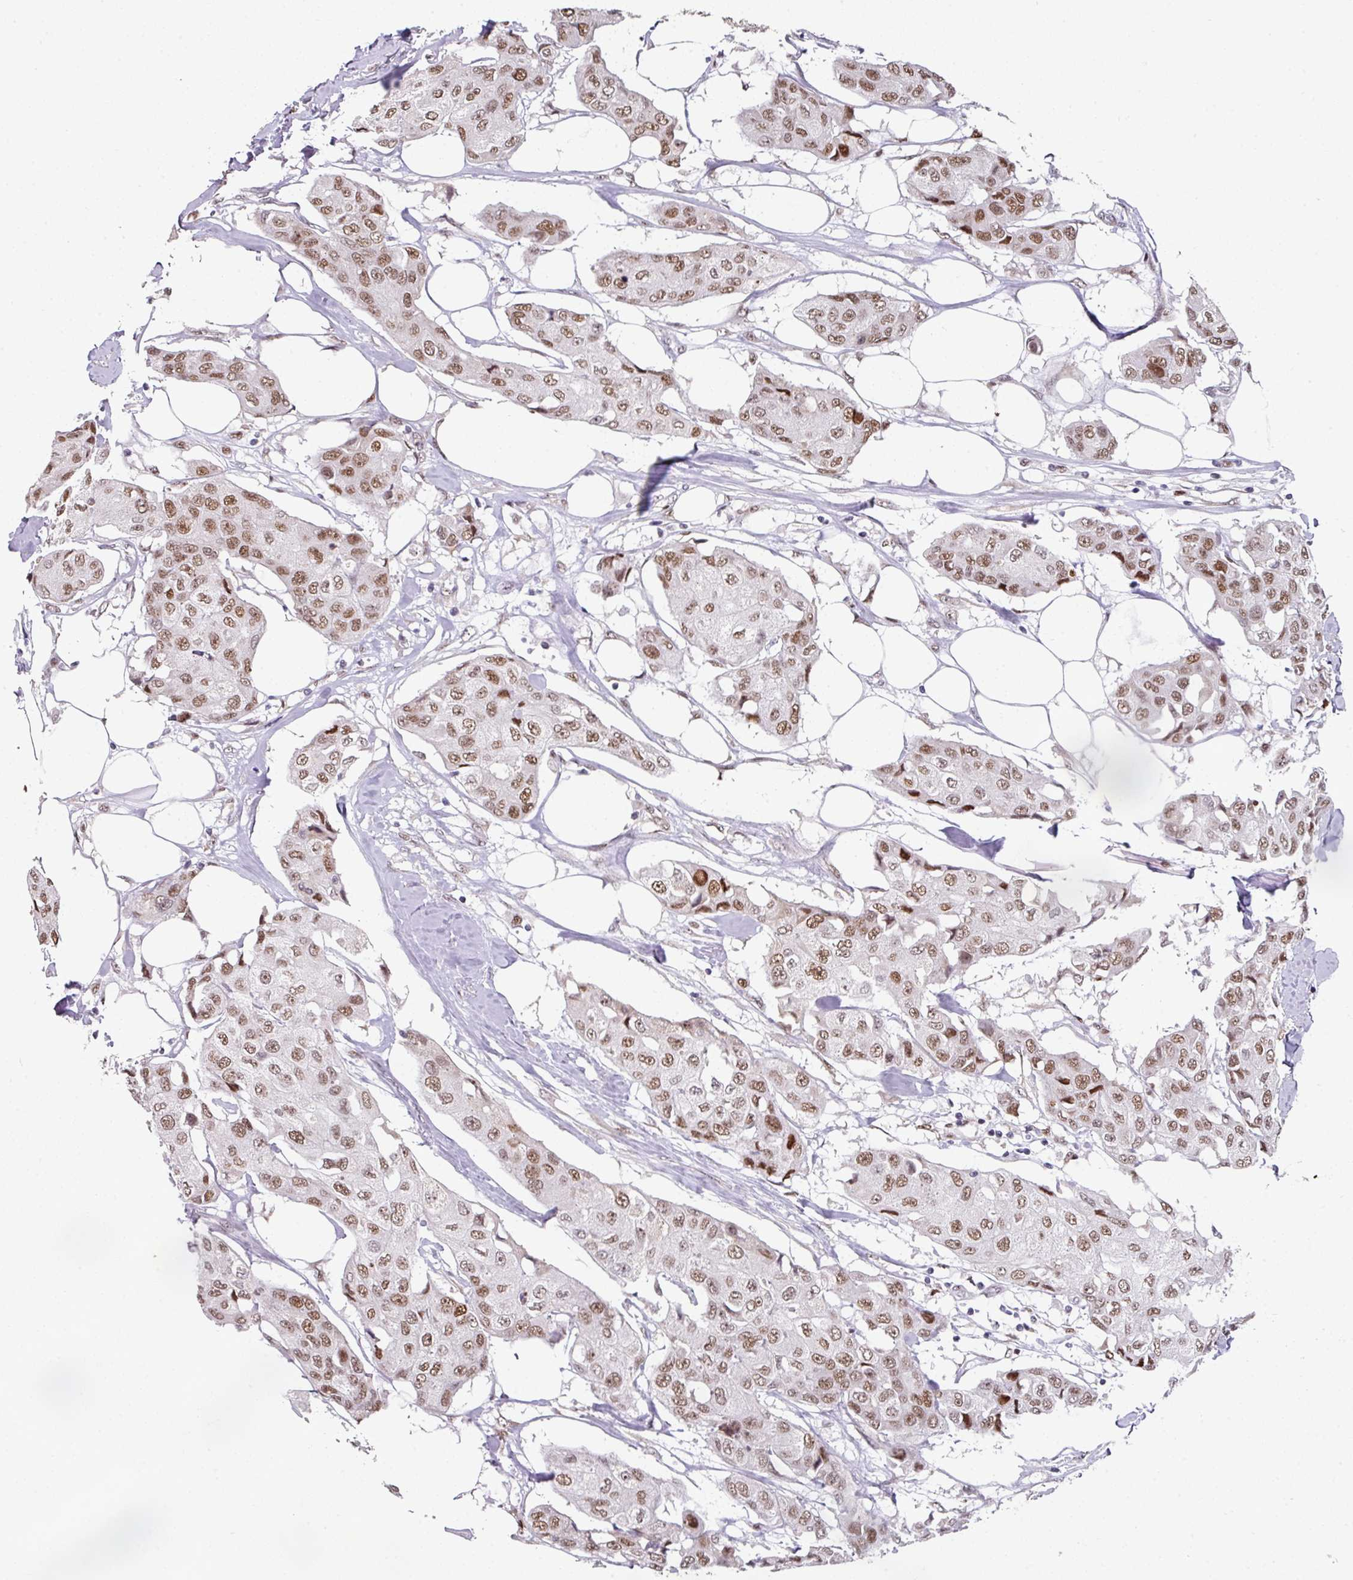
{"staining": {"intensity": "moderate", "quantity": ">75%", "location": "nuclear"}, "tissue": "breast cancer", "cell_type": "Tumor cells", "image_type": "cancer", "snomed": [{"axis": "morphology", "description": "Duct carcinoma"}, {"axis": "topography", "description": "Breast"}], "caption": "The micrograph demonstrates a brown stain indicating the presence of a protein in the nuclear of tumor cells in breast cancer.", "gene": "RAD50", "patient": {"sex": "female", "age": 80}}